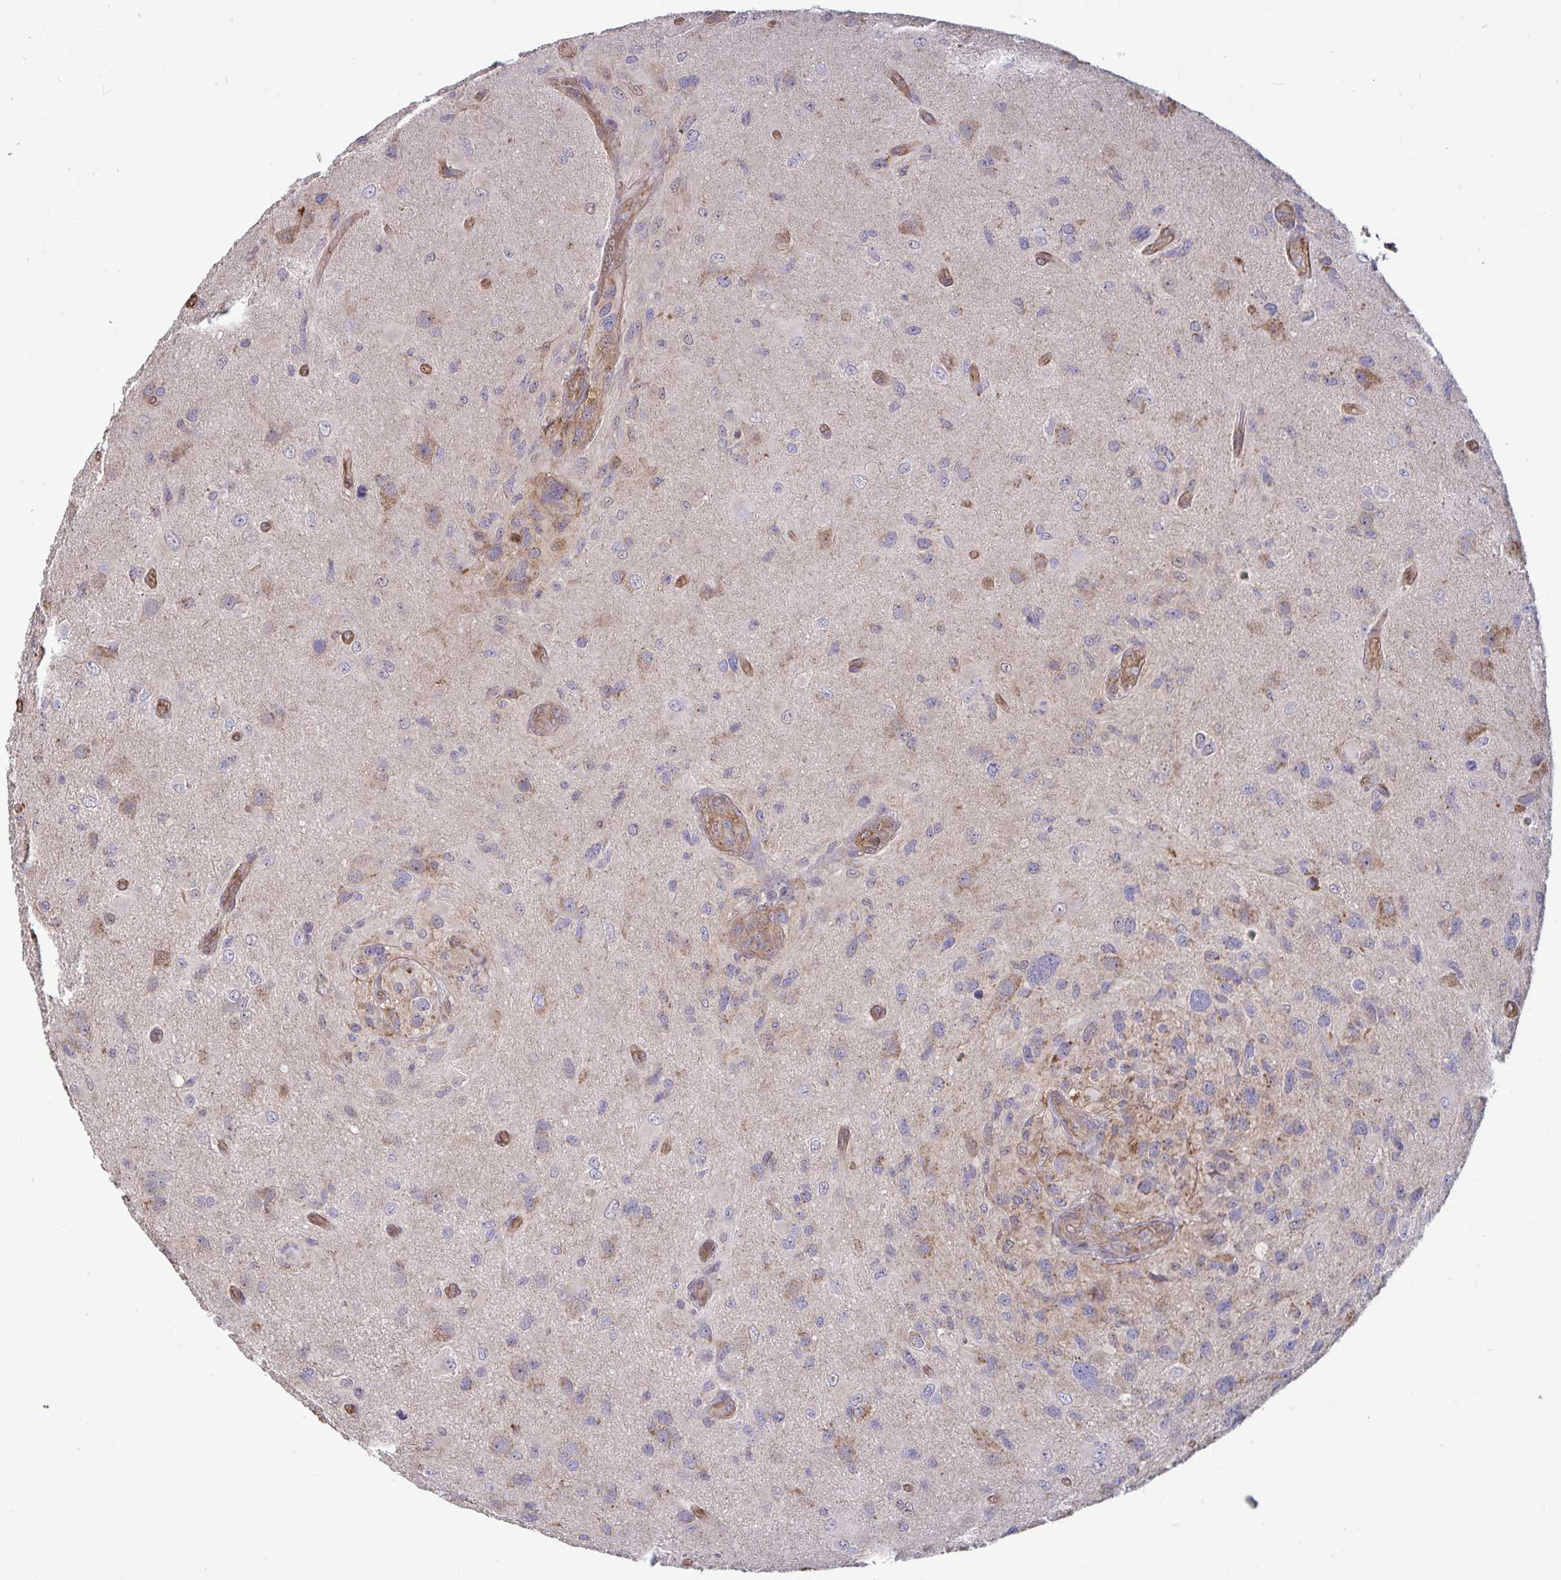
{"staining": {"intensity": "negative", "quantity": "none", "location": "none"}, "tissue": "glioma", "cell_type": "Tumor cells", "image_type": "cancer", "snomed": [{"axis": "morphology", "description": "Glioma, malignant, High grade"}, {"axis": "topography", "description": "Brain"}], "caption": "DAB immunohistochemical staining of human glioma displays no significant staining in tumor cells. The staining was performed using DAB to visualize the protein expression in brown, while the nuclei were stained in blue with hematoxylin (Magnification: 20x).", "gene": "ISCU", "patient": {"sex": "male", "age": 53}}